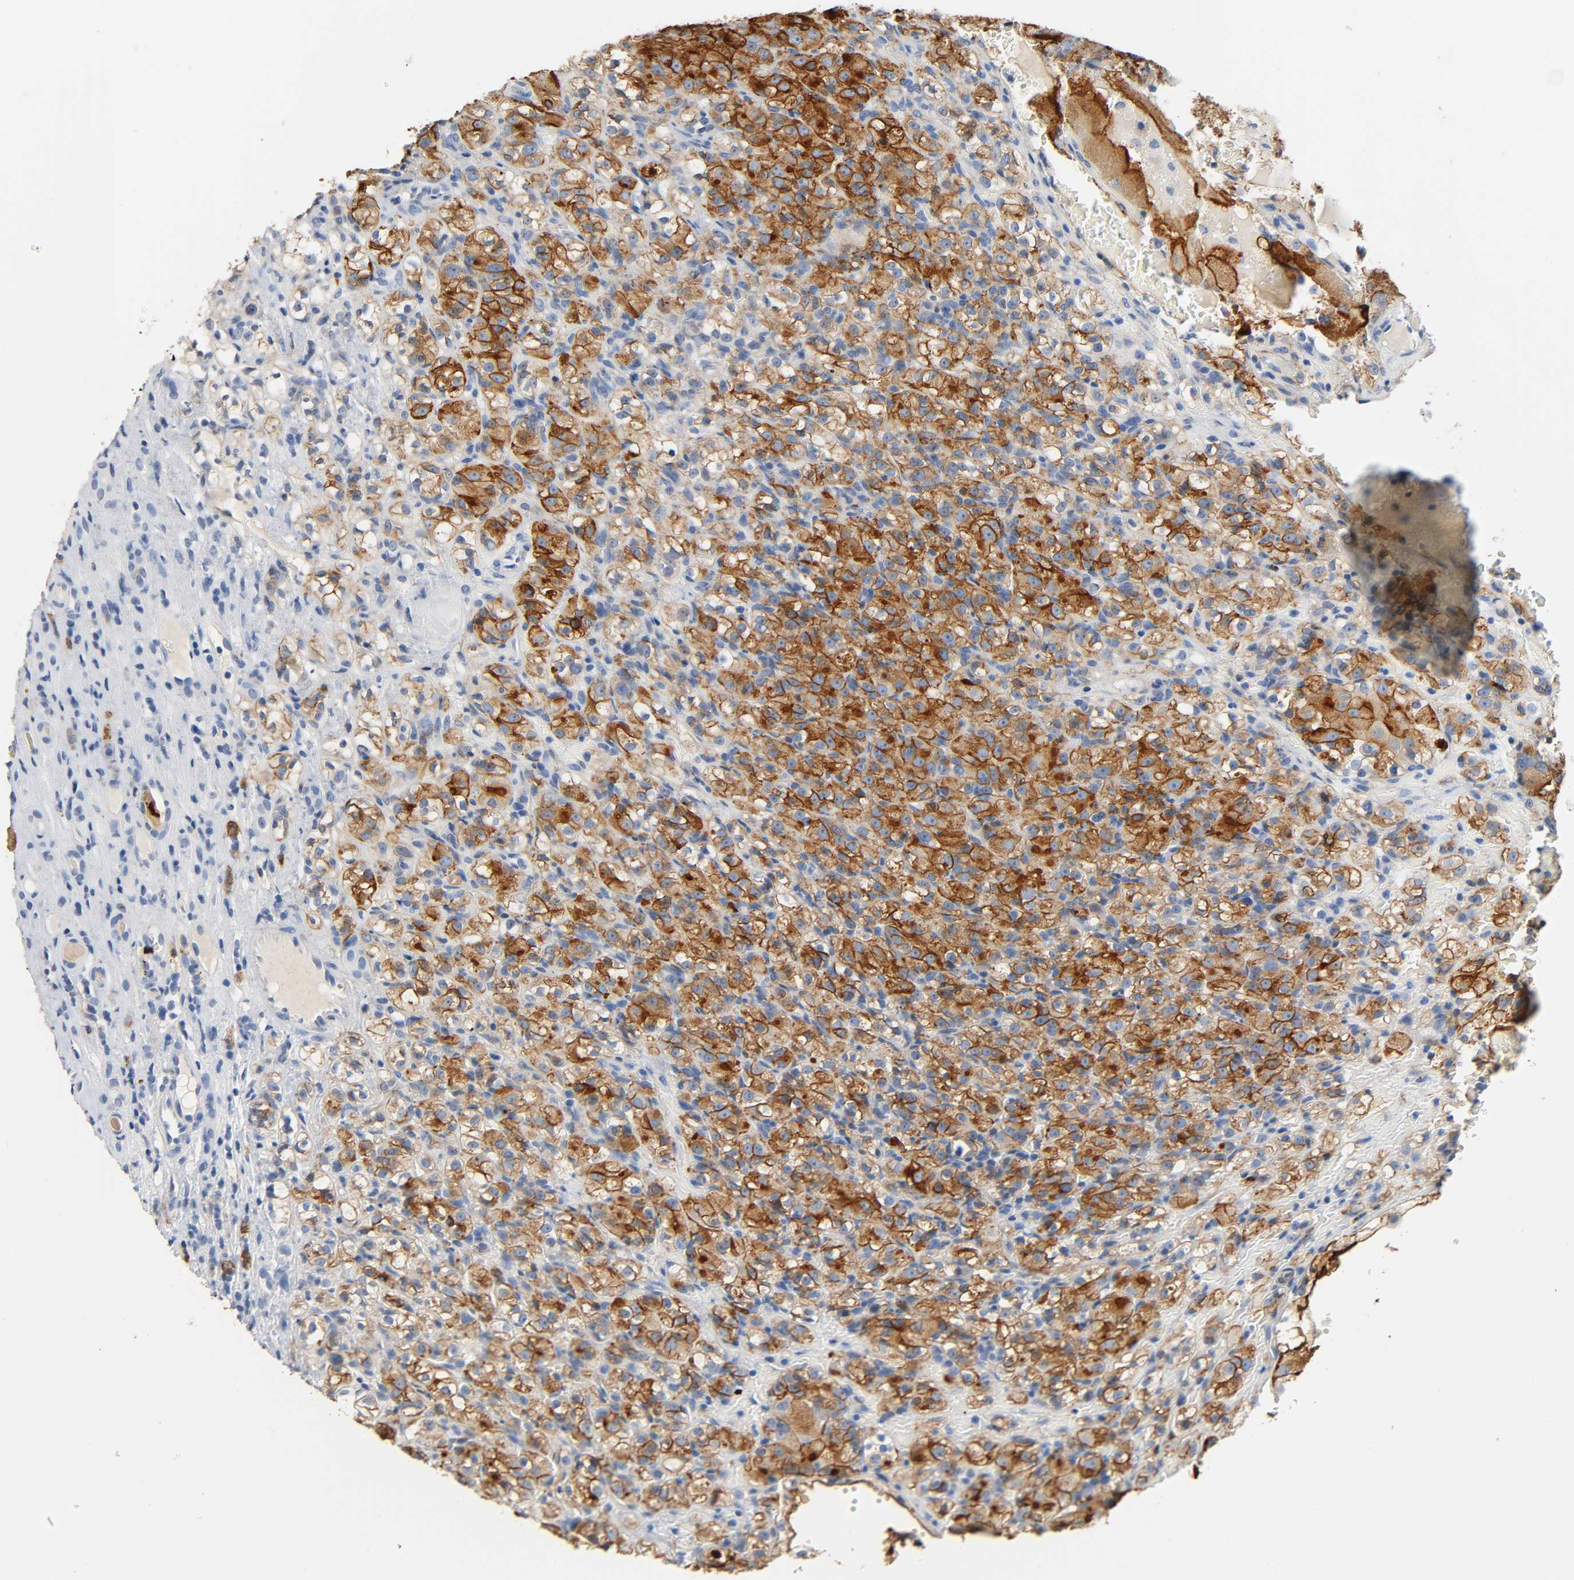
{"staining": {"intensity": "strong", "quantity": ">75%", "location": "cytoplasmic/membranous"}, "tissue": "renal cancer", "cell_type": "Tumor cells", "image_type": "cancer", "snomed": [{"axis": "morphology", "description": "Normal tissue, NOS"}, {"axis": "morphology", "description": "Adenocarcinoma, NOS"}, {"axis": "topography", "description": "Kidney"}], "caption": "Human adenocarcinoma (renal) stained for a protein (brown) shows strong cytoplasmic/membranous positive expression in about >75% of tumor cells.", "gene": "ANPEP", "patient": {"sex": "male", "age": 61}}